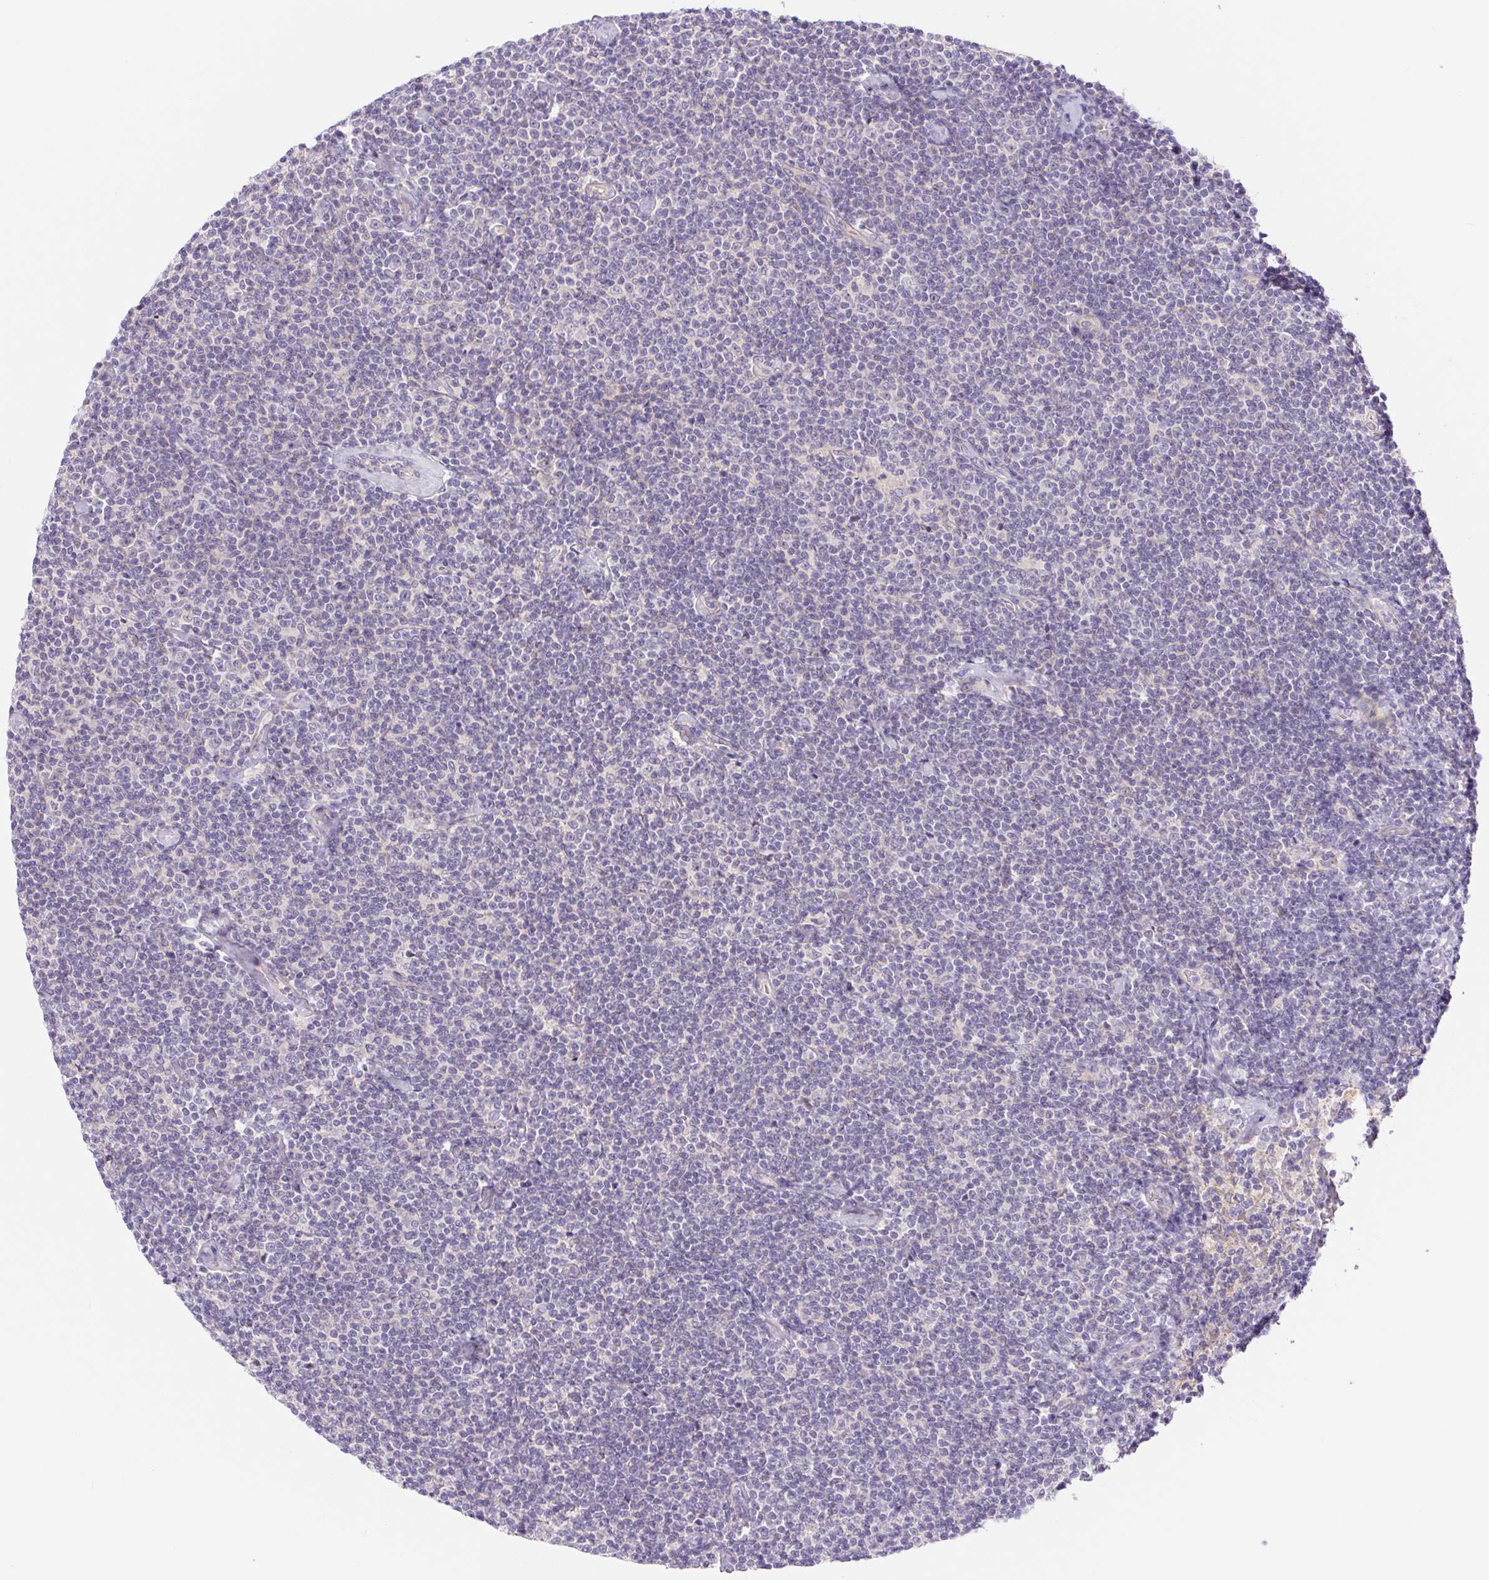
{"staining": {"intensity": "negative", "quantity": "none", "location": "none"}, "tissue": "lymphoma", "cell_type": "Tumor cells", "image_type": "cancer", "snomed": [{"axis": "morphology", "description": "Malignant lymphoma, non-Hodgkin's type, Low grade"}, {"axis": "topography", "description": "Lymph node"}], "caption": "This is a image of IHC staining of low-grade malignant lymphoma, non-Hodgkin's type, which shows no expression in tumor cells. (Stains: DAB (3,3'-diaminobenzidine) IHC with hematoxylin counter stain, Microscopy: brightfield microscopy at high magnification).", "gene": "DYNC2LI1", "patient": {"sex": "male", "age": 81}}